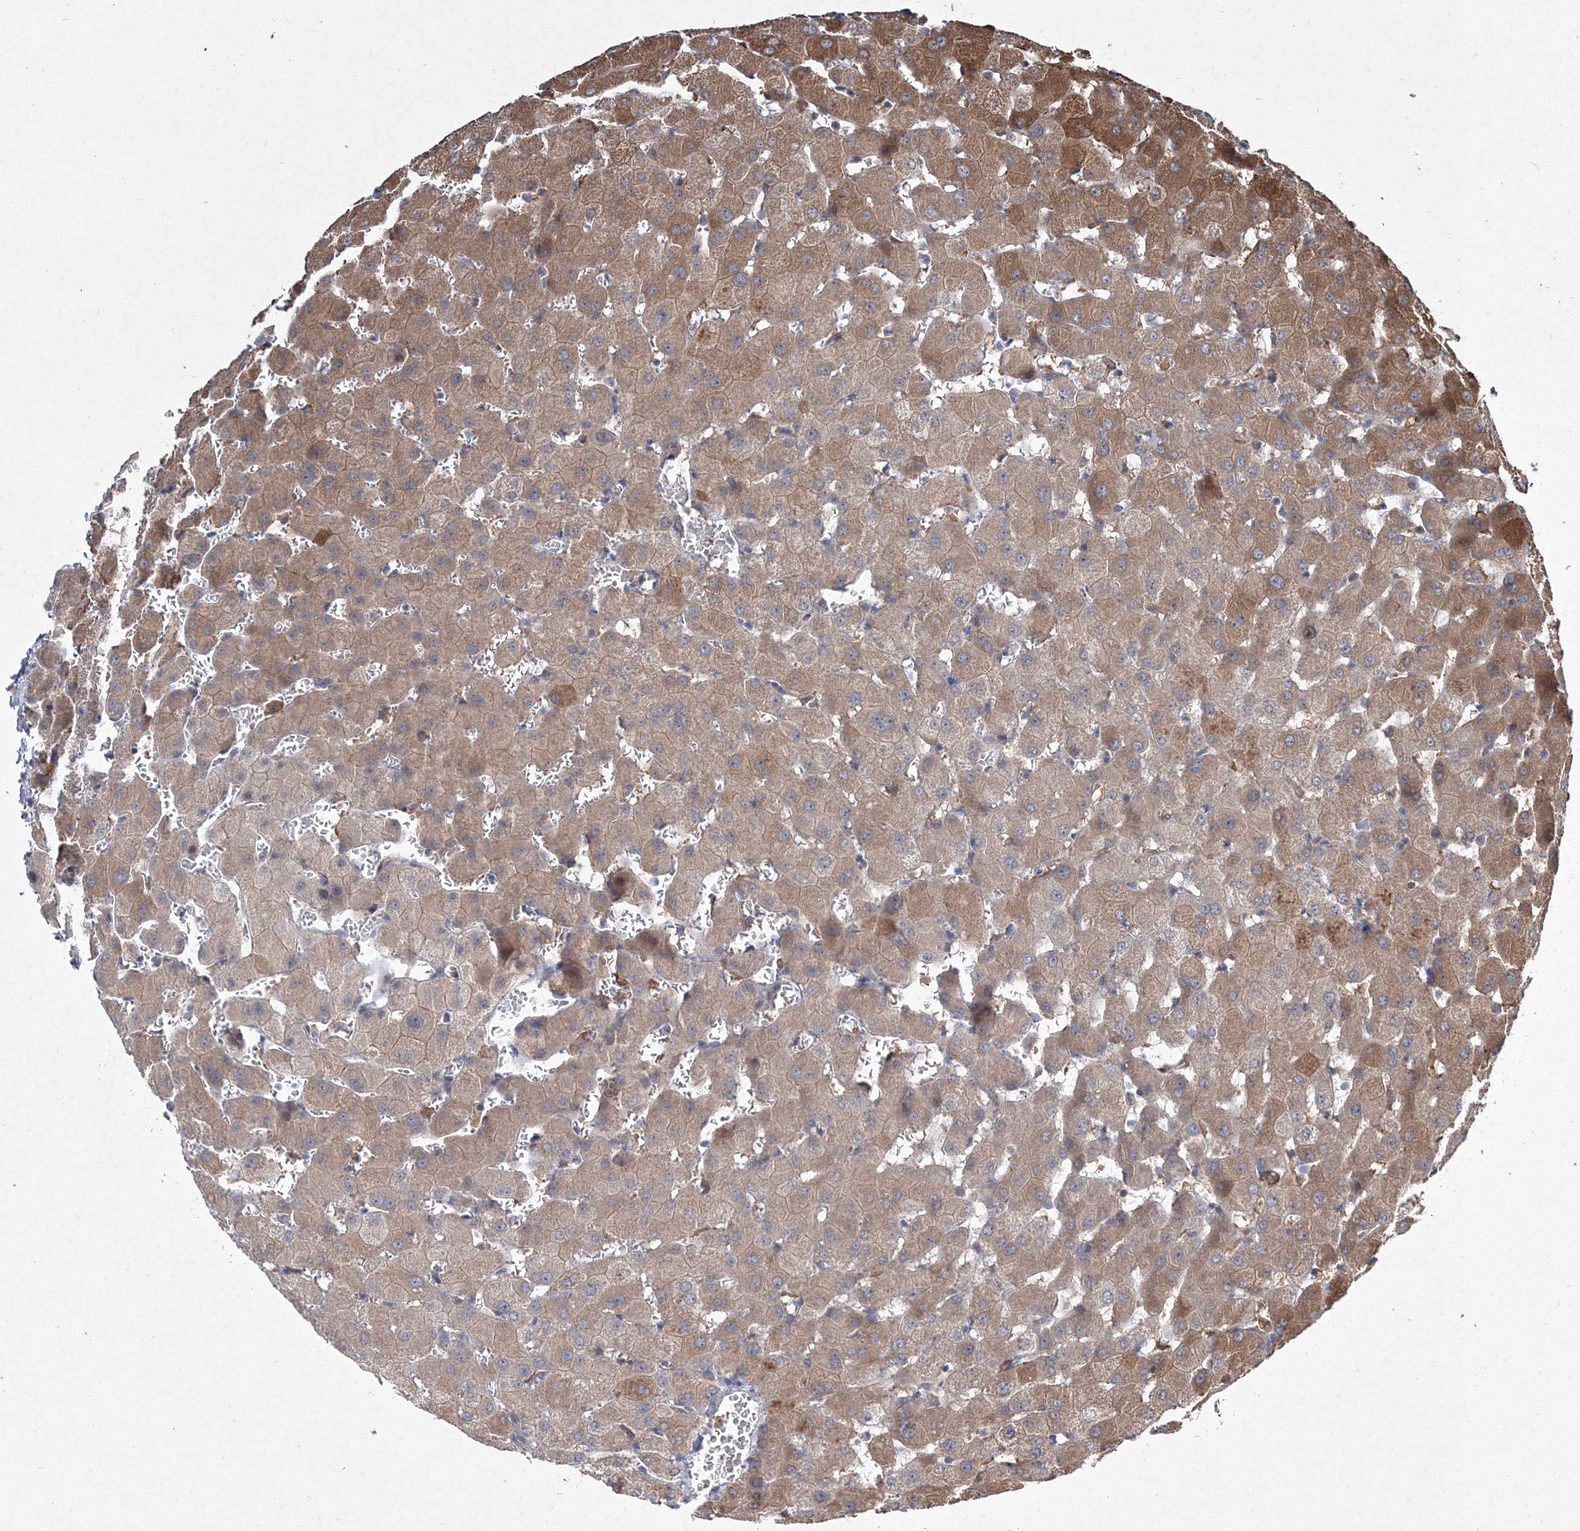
{"staining": {"intensity": "moderate", "quantity": ">75%", "location": "cytoplasmic/membranous"}, "tissue": "liver", "cell_type": "Hepatocytes", "image_type": "normal", "snomed": [{"axis": "morphology", "description": "Normal tissue, NOS"}, {"axis": "topography", "description": "Liver"}], "caption": "IHC of benign liver displays medium levels of moderate cytoplasmic/membranous expression in about >75% of hepatocytes.", "gene": "RANBP3L", "patient": {"sex": "female", "age": 63}}